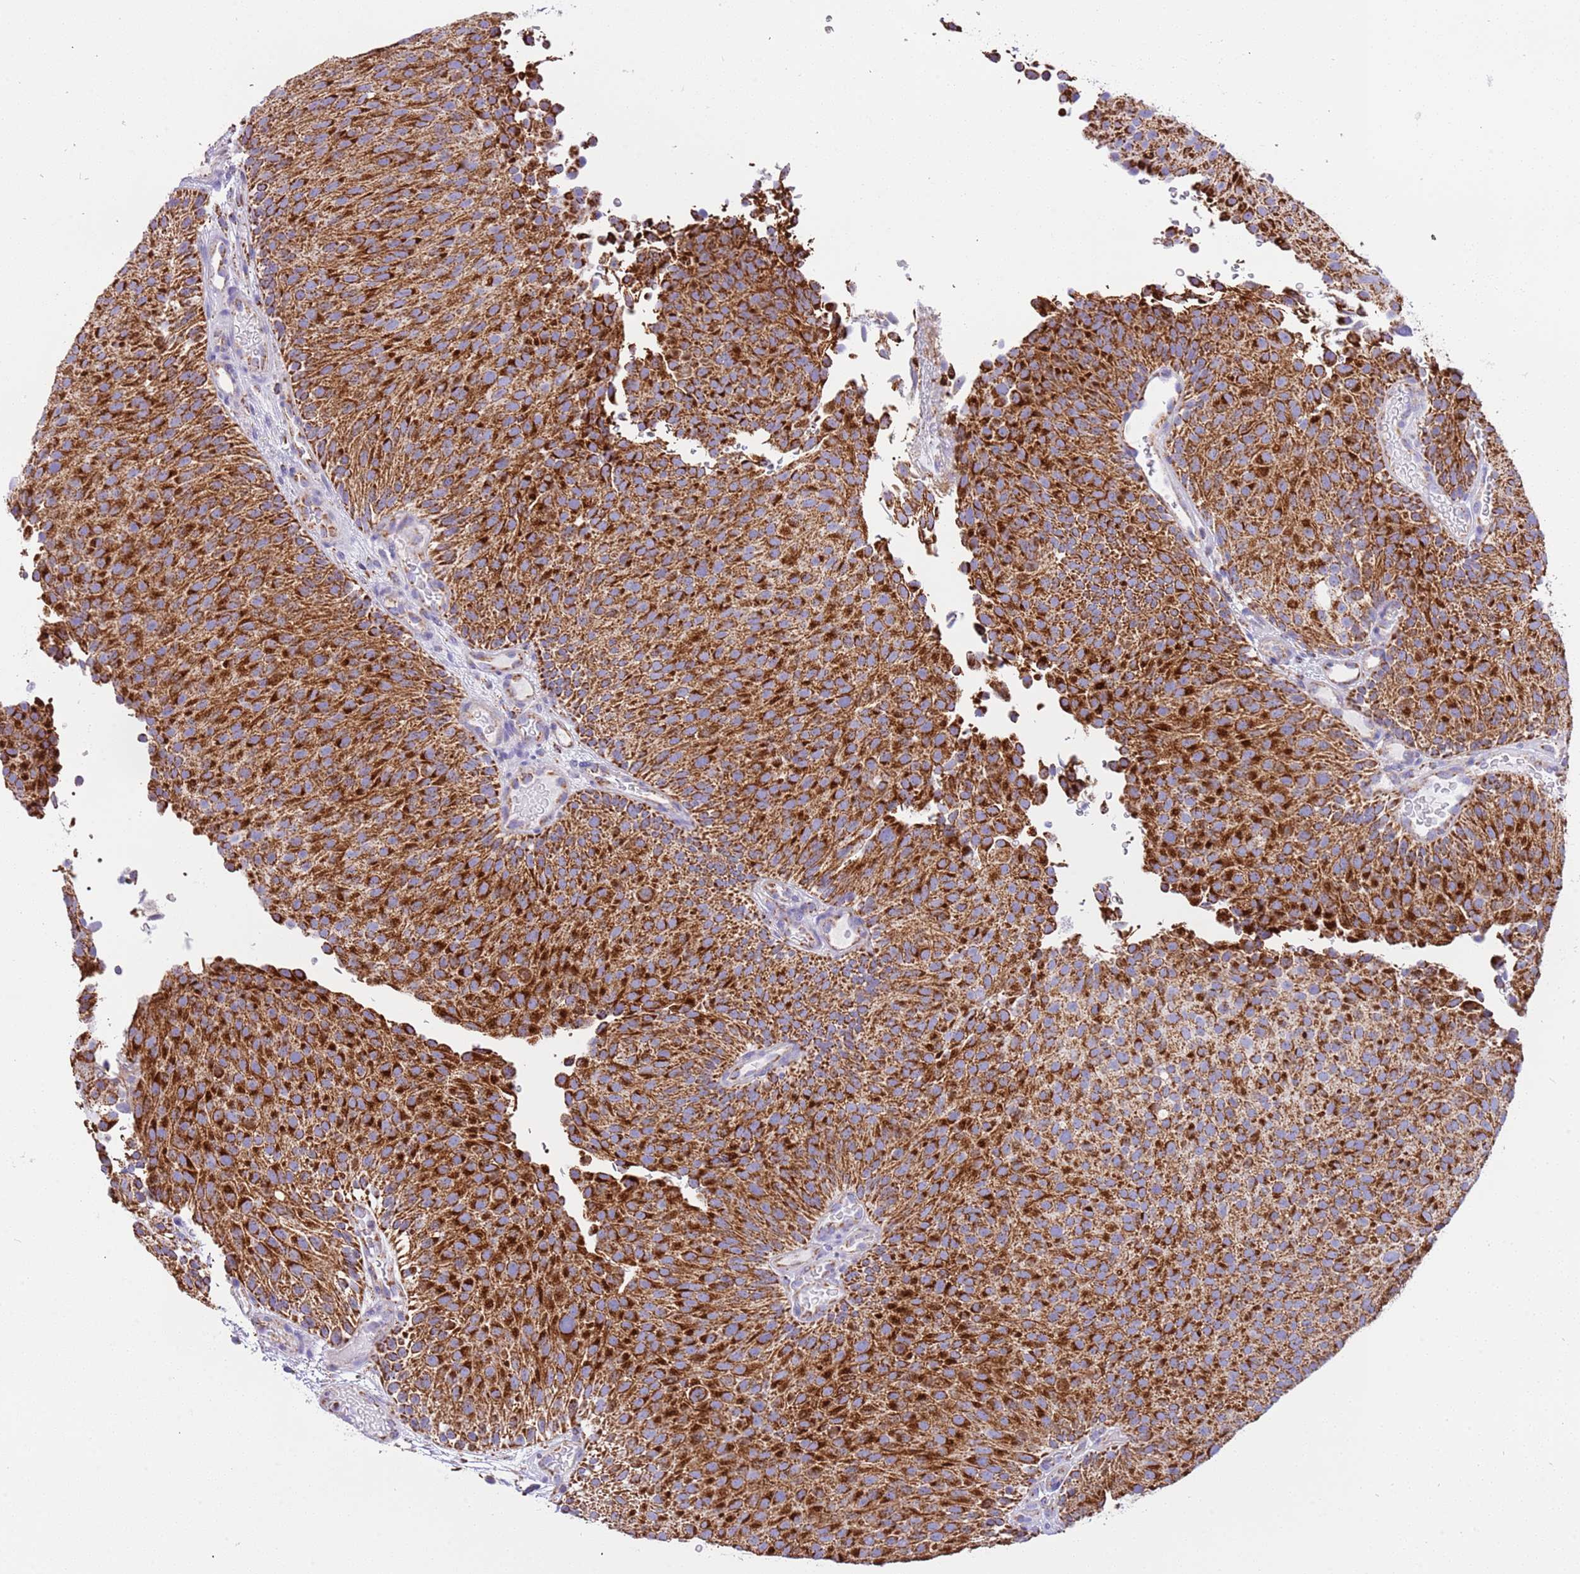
{"staining": {"intensity": "strong", "quantity": ">75%", "location": "cytoplasmic/membranous"}, "tissue": "urothelial cancer", "cell_type": "Tumor cells", "image_type": "cancer", "snomed": [{"axis": "morphology", "description": "Urothelial carcinoma, Low grade"}, {"axis": "topography", "description": "Urinary bladder"}], "caption": "Tumor cells demonstrate high levels of strong cytoplasmic/membranous positivity in approximately >75% of cells in human urothelial carcinoma (low-grade).", "gene": "SUCLG2", "patient": {"sex": "male", "age": 78}}